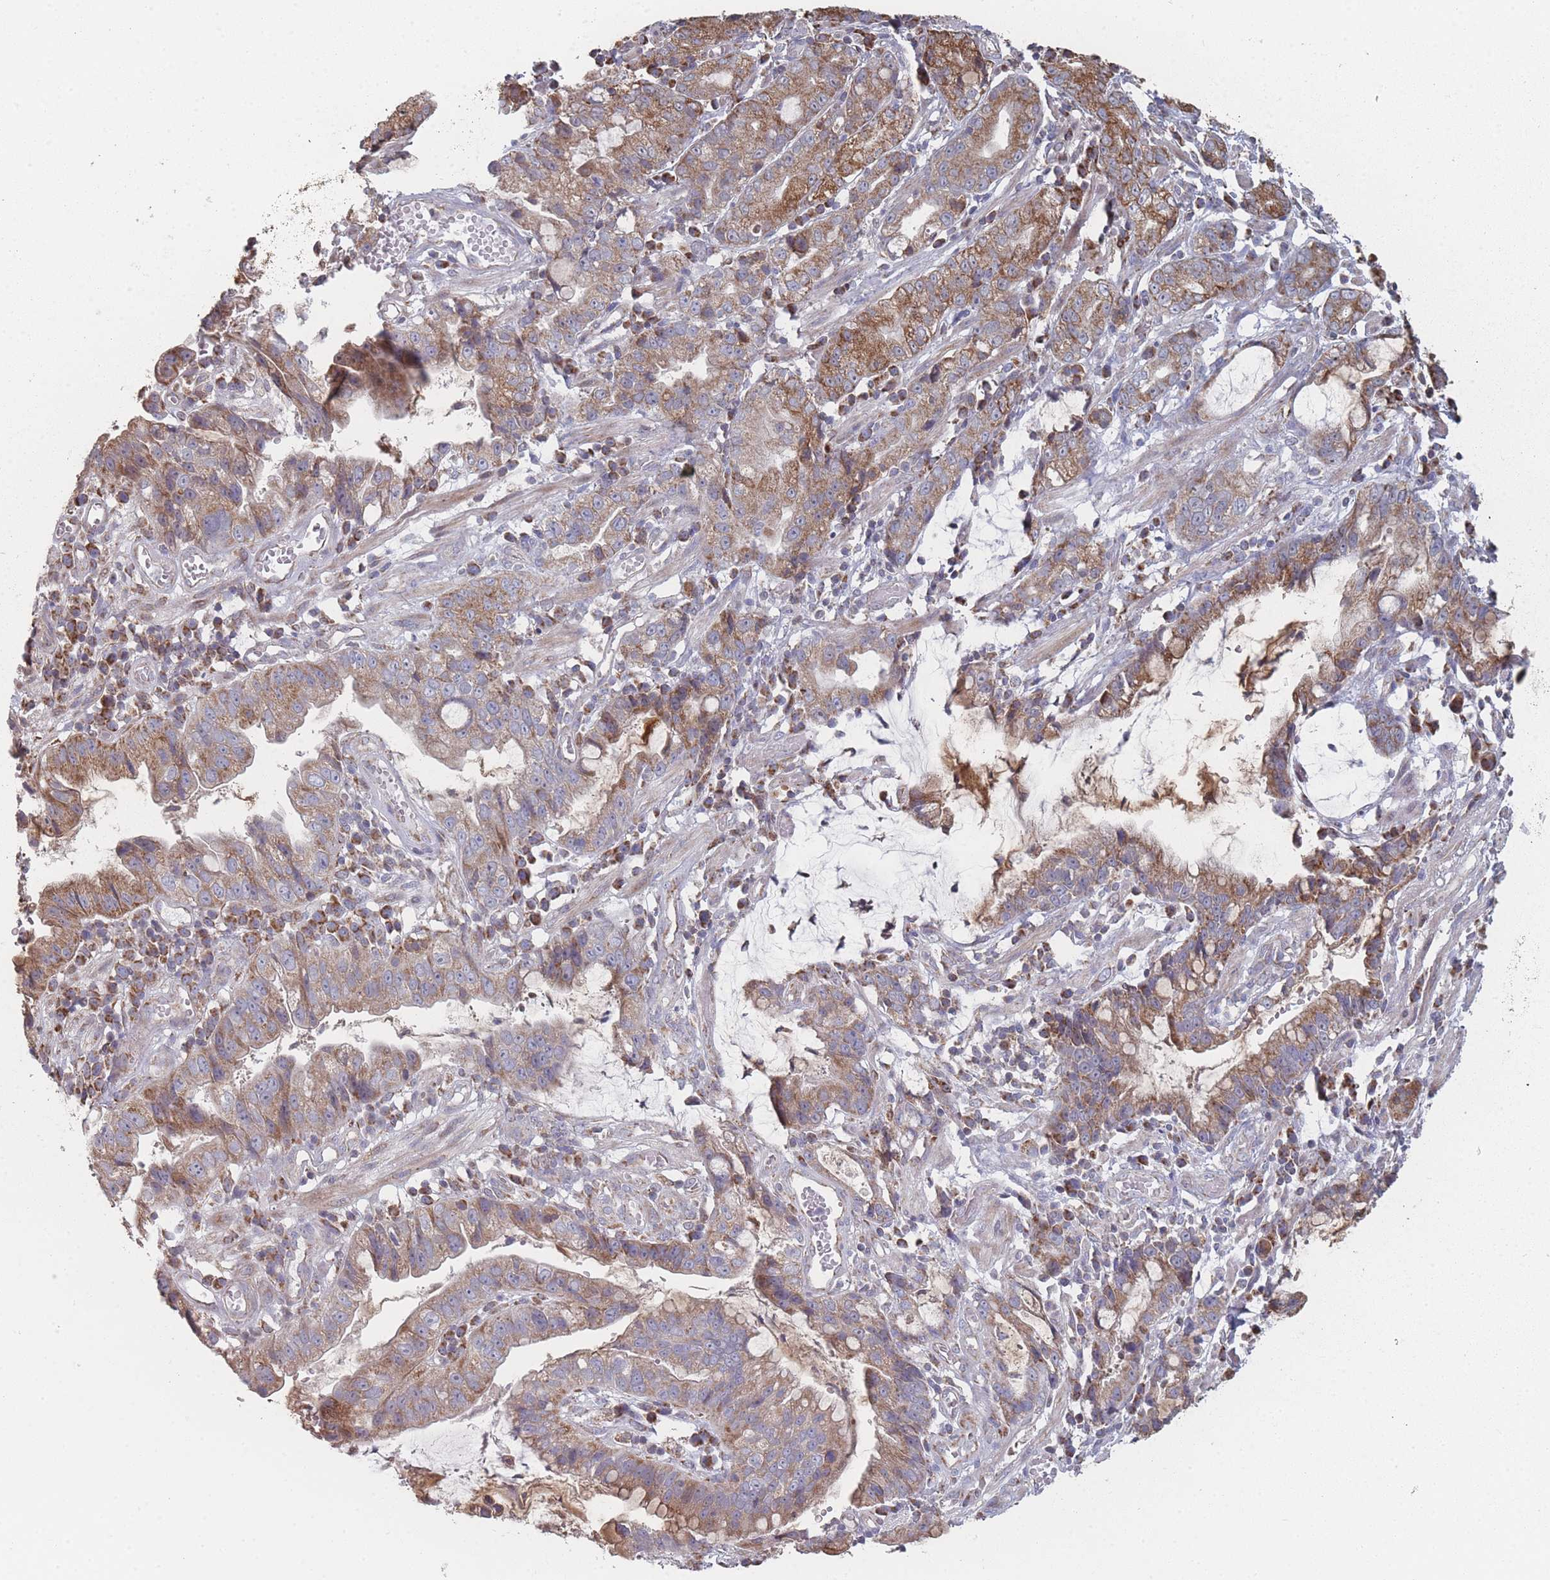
{"staining": {"intensity": "moderate", "quantity": ">75%", "location": "cytoplasmic/membranous"}, "tissue": "stomach cancer", "cell_type": "Tumor cells", "image_type": "cancer", "snomed": [{"axis": "morphology", "description": "Adenocarcinoma, NOS"}, {"axis": "topography", "description": "Stomach"}], "caption": "The immunohistochemical stain labels moderate cytoplasmic/membranous expression in tumor cells of adenocarcinoma (stomach) tissue.", "gene": "PSMB3", "patient": {"sex": "male", "age": 55}}